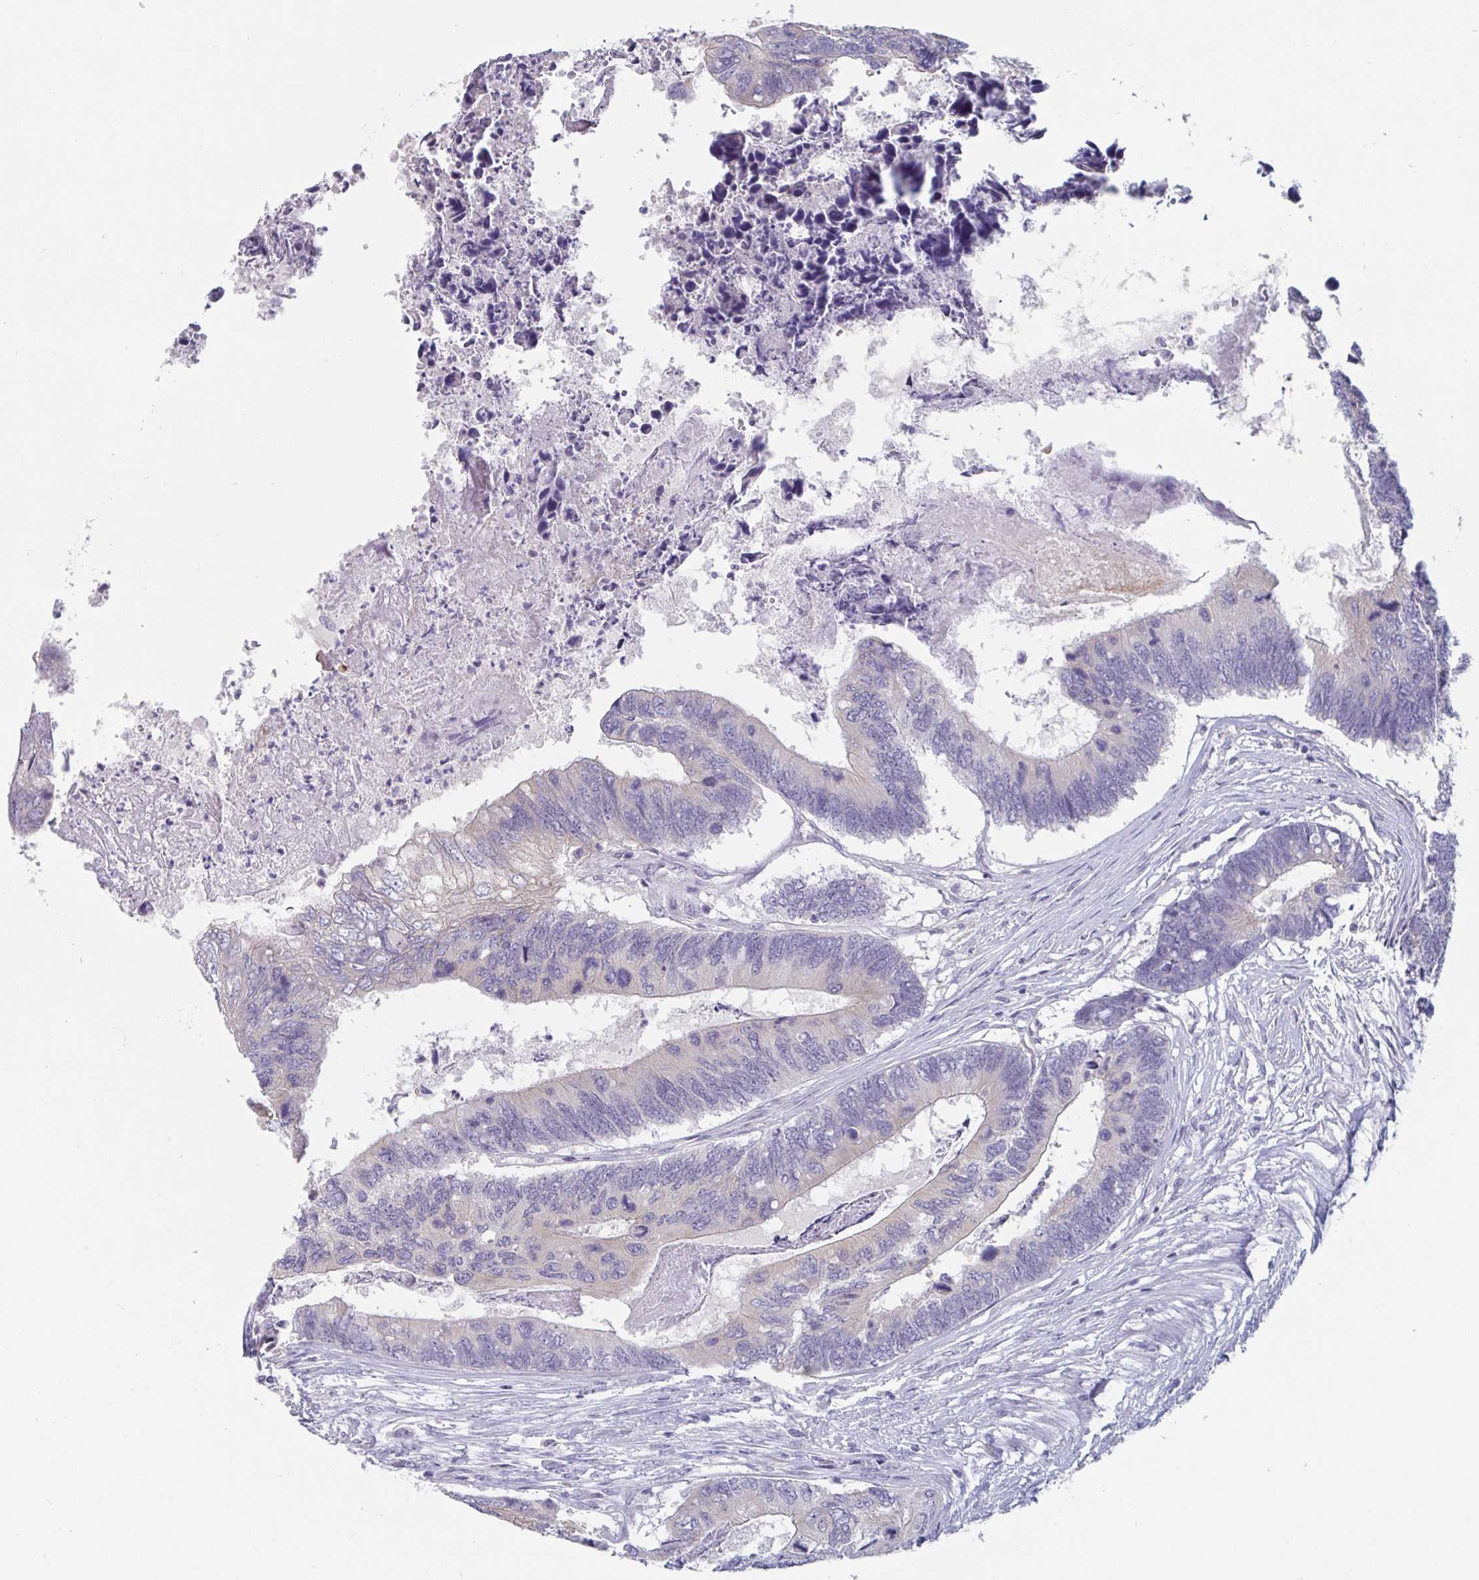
{"staining": {"intensity": "negative", "quantity": "none", "location": "none"}, "tissue": "colorectal cancer", "cell_type": "Tumor cells", "image_type": "cancer", "snomed": [{"axis": "morphology", "description": "Adenocarcinoma, NOS"}, {"axis": "topography", "description": "Colon"}], "caption": "Adenocarcinoma (colorectal) was stained to show a protein in brown. There is no significant positivity in tumor cells.", "gene": "PTPRD", "patient": {"sex": "female", "age": 67}}